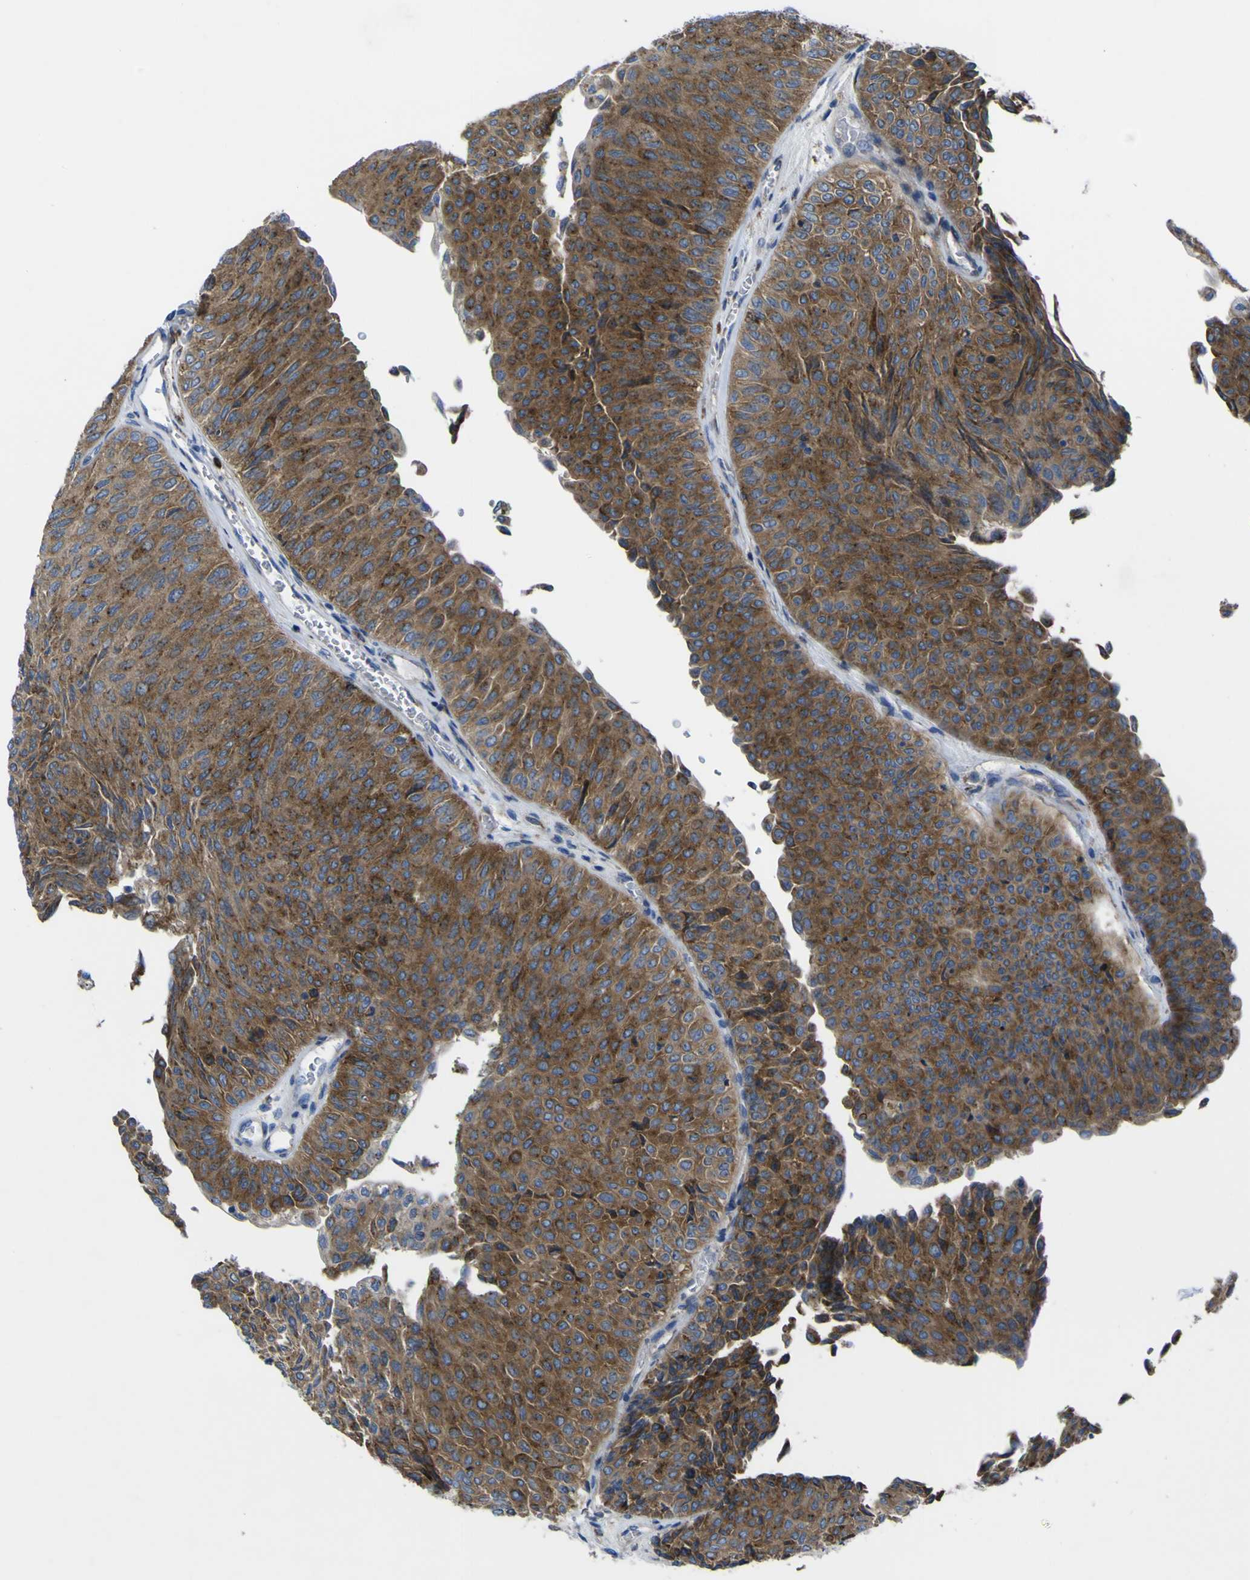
{"staining": {"intensity": "strong", "quantity": ">75%", "location": "cytoplasmic/membranous"}, "tissue": "urothelial cancer", "cell_type": "Tumor cells", "image_type": "cancer", "snomed": [{"axis": "morphology", "description": "Urothelial carcinoma, Low grade"}, {"axis": "topography", "description": "Urinary bladder"}], "caption": "High-power microscopy captured an immunohistochemistry photomicrograph of urothelial cancer, revealing strong cytoplasmic/membranous positivity in about >75% of tumor cells.", "gene": "CST3", "patient": {"sex": "male", "age": 78}}